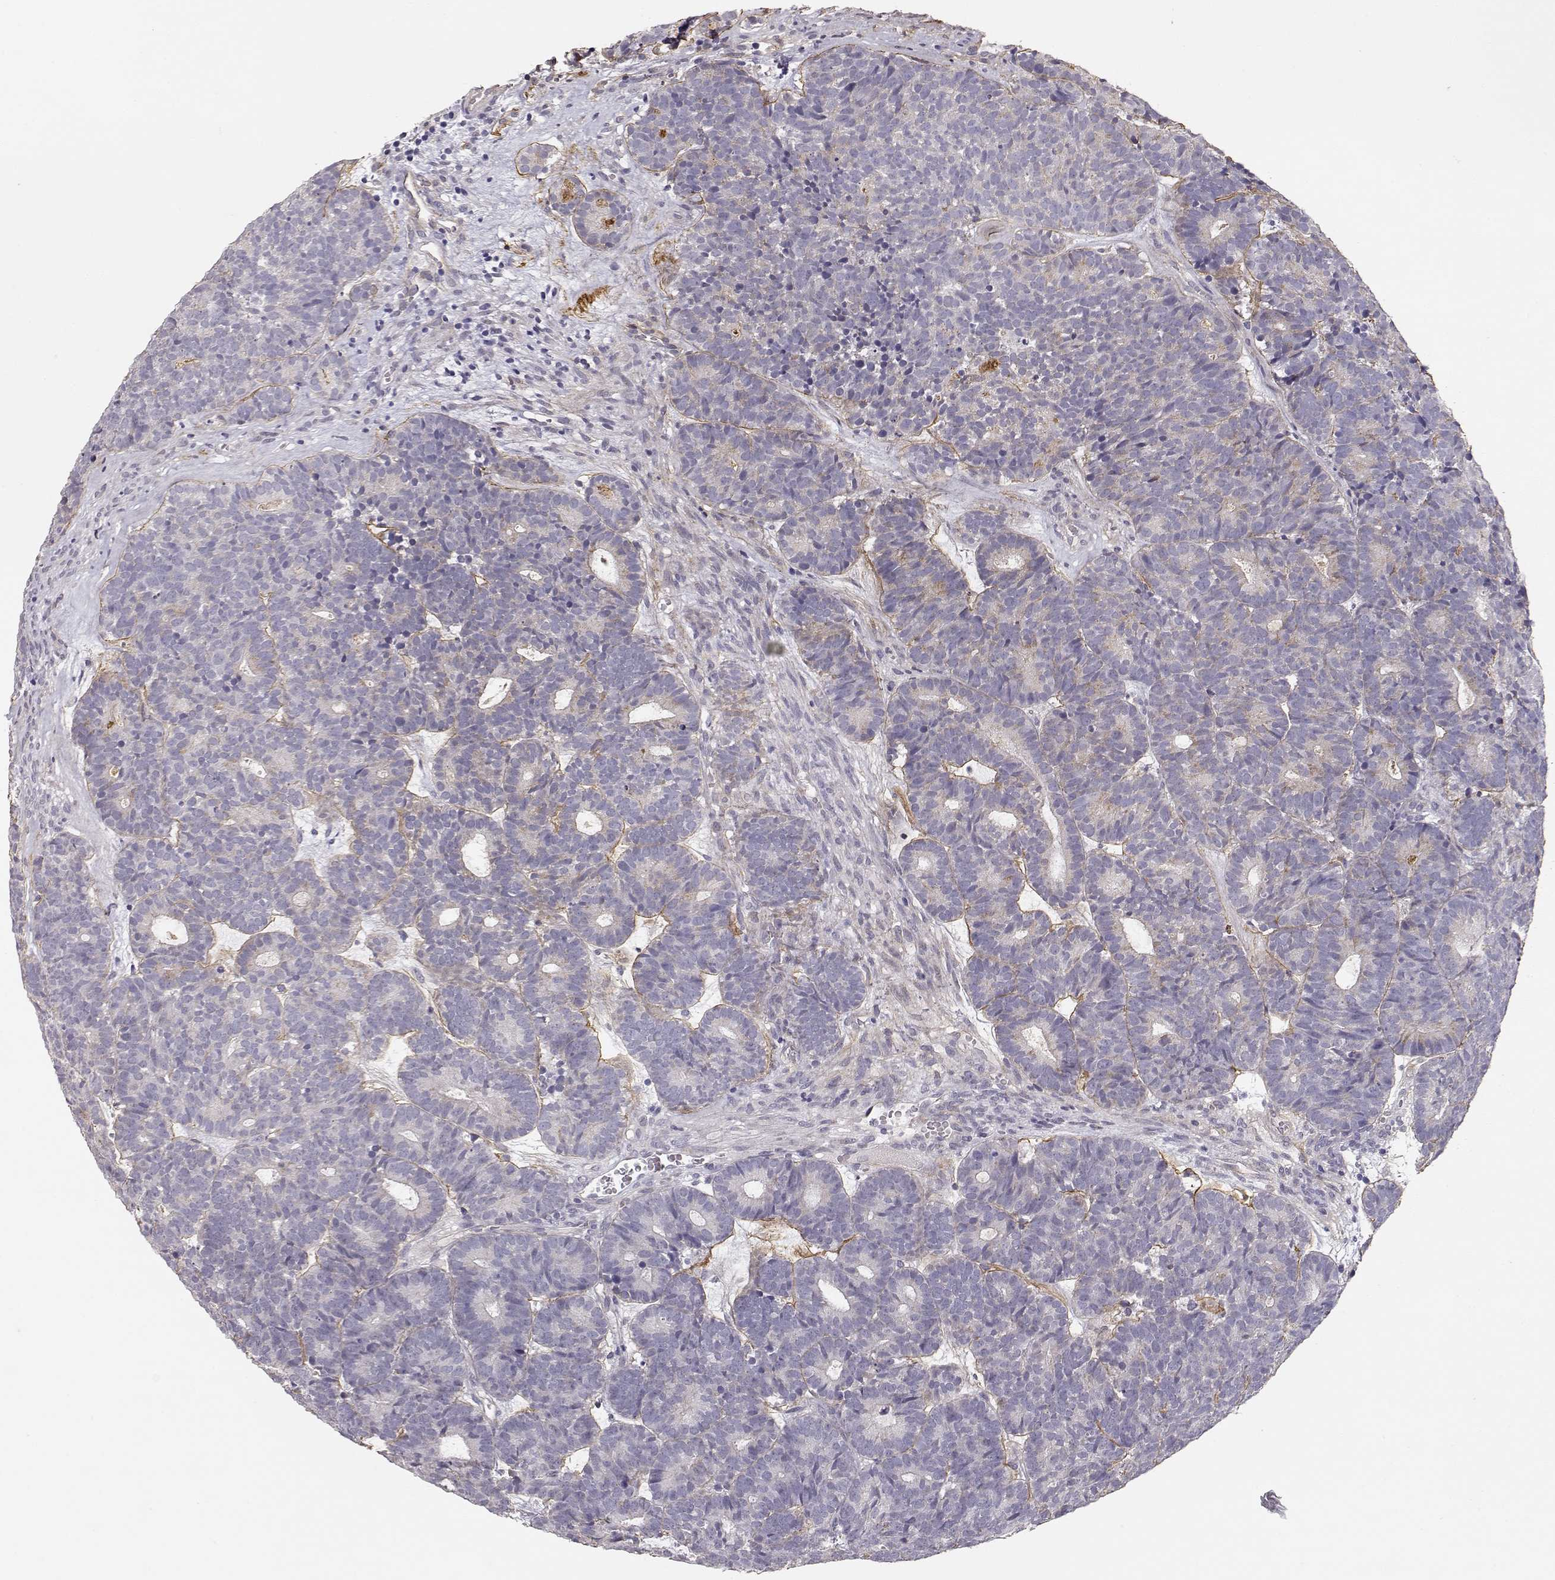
{"staining": {"intensity": "negative", "quantity": "none", "location": "none"}, "tissue": "head and neck cancer", "cell_type": "Tumor cells", "image_type": "cancer", "snomed": [{"axis": "morphology", "description": "Adenocarcinoma, NOS"}, {"axis": "topography", "description": "Head-Neck"}], "caption": "DAB immunohistochemical staining of head and neck cancer (adenocarcinoma) displays no significant staining in tumor cells.", "gene": "LAMA5", "patient": {"sex": "female", "age": 81}}